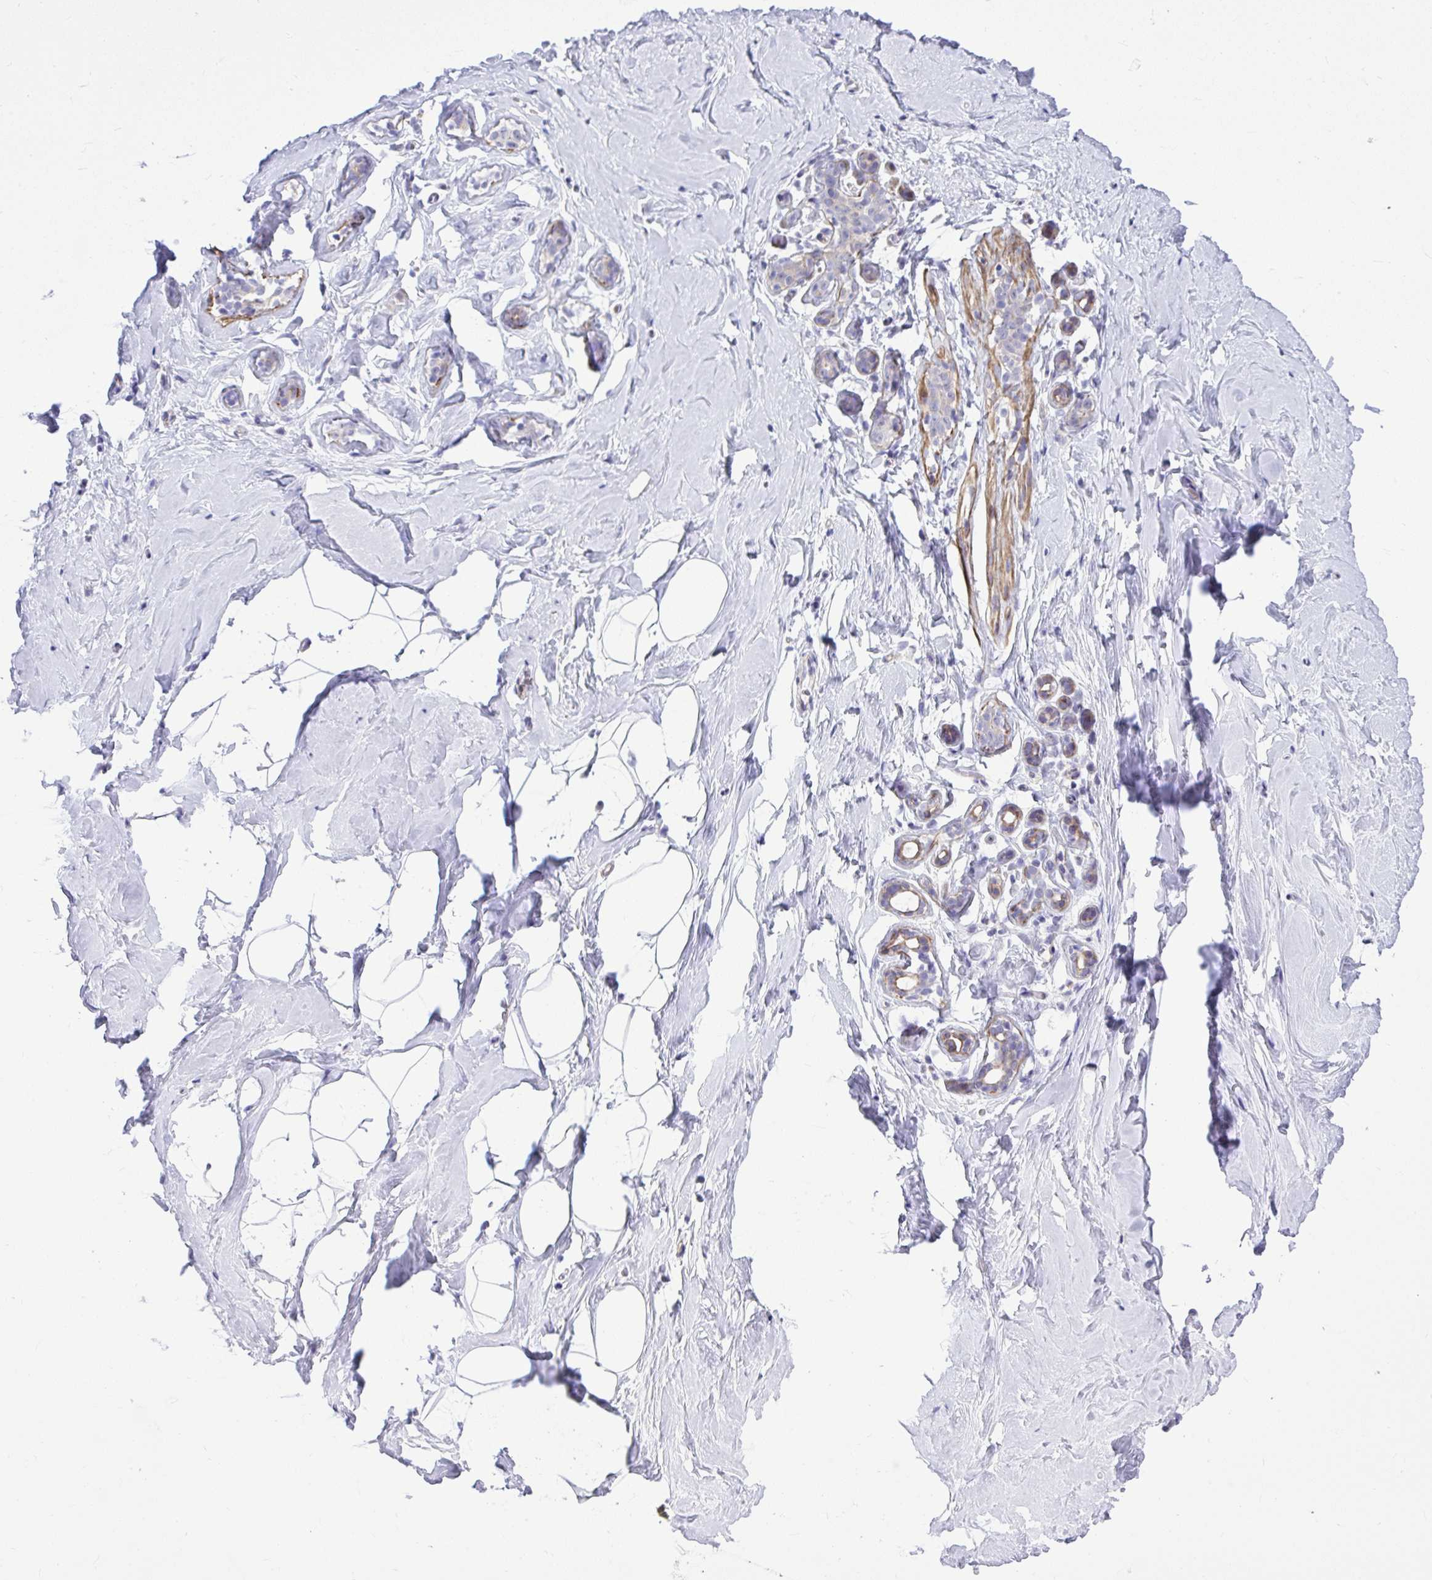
{"staining": {"intensity": "negative", "quantity": "none", "location": "none"}, "tissue": "breast", "cell_type": "Adipocytes", "image_type": "normal", "snomed": [{"axis": "morphology", "description": "Normal tissue, NOS"}, {"axis": "topography", "description": "Breast"}], "caption": "Micrograph shows no significant protein positivity in adipocytes of unremarkable breast. (DAB immunohistochemistry (IHC) with hematoxylin counter stain).", "gene": "GRK4", "patient": {"sex": "female", "age": 32}}